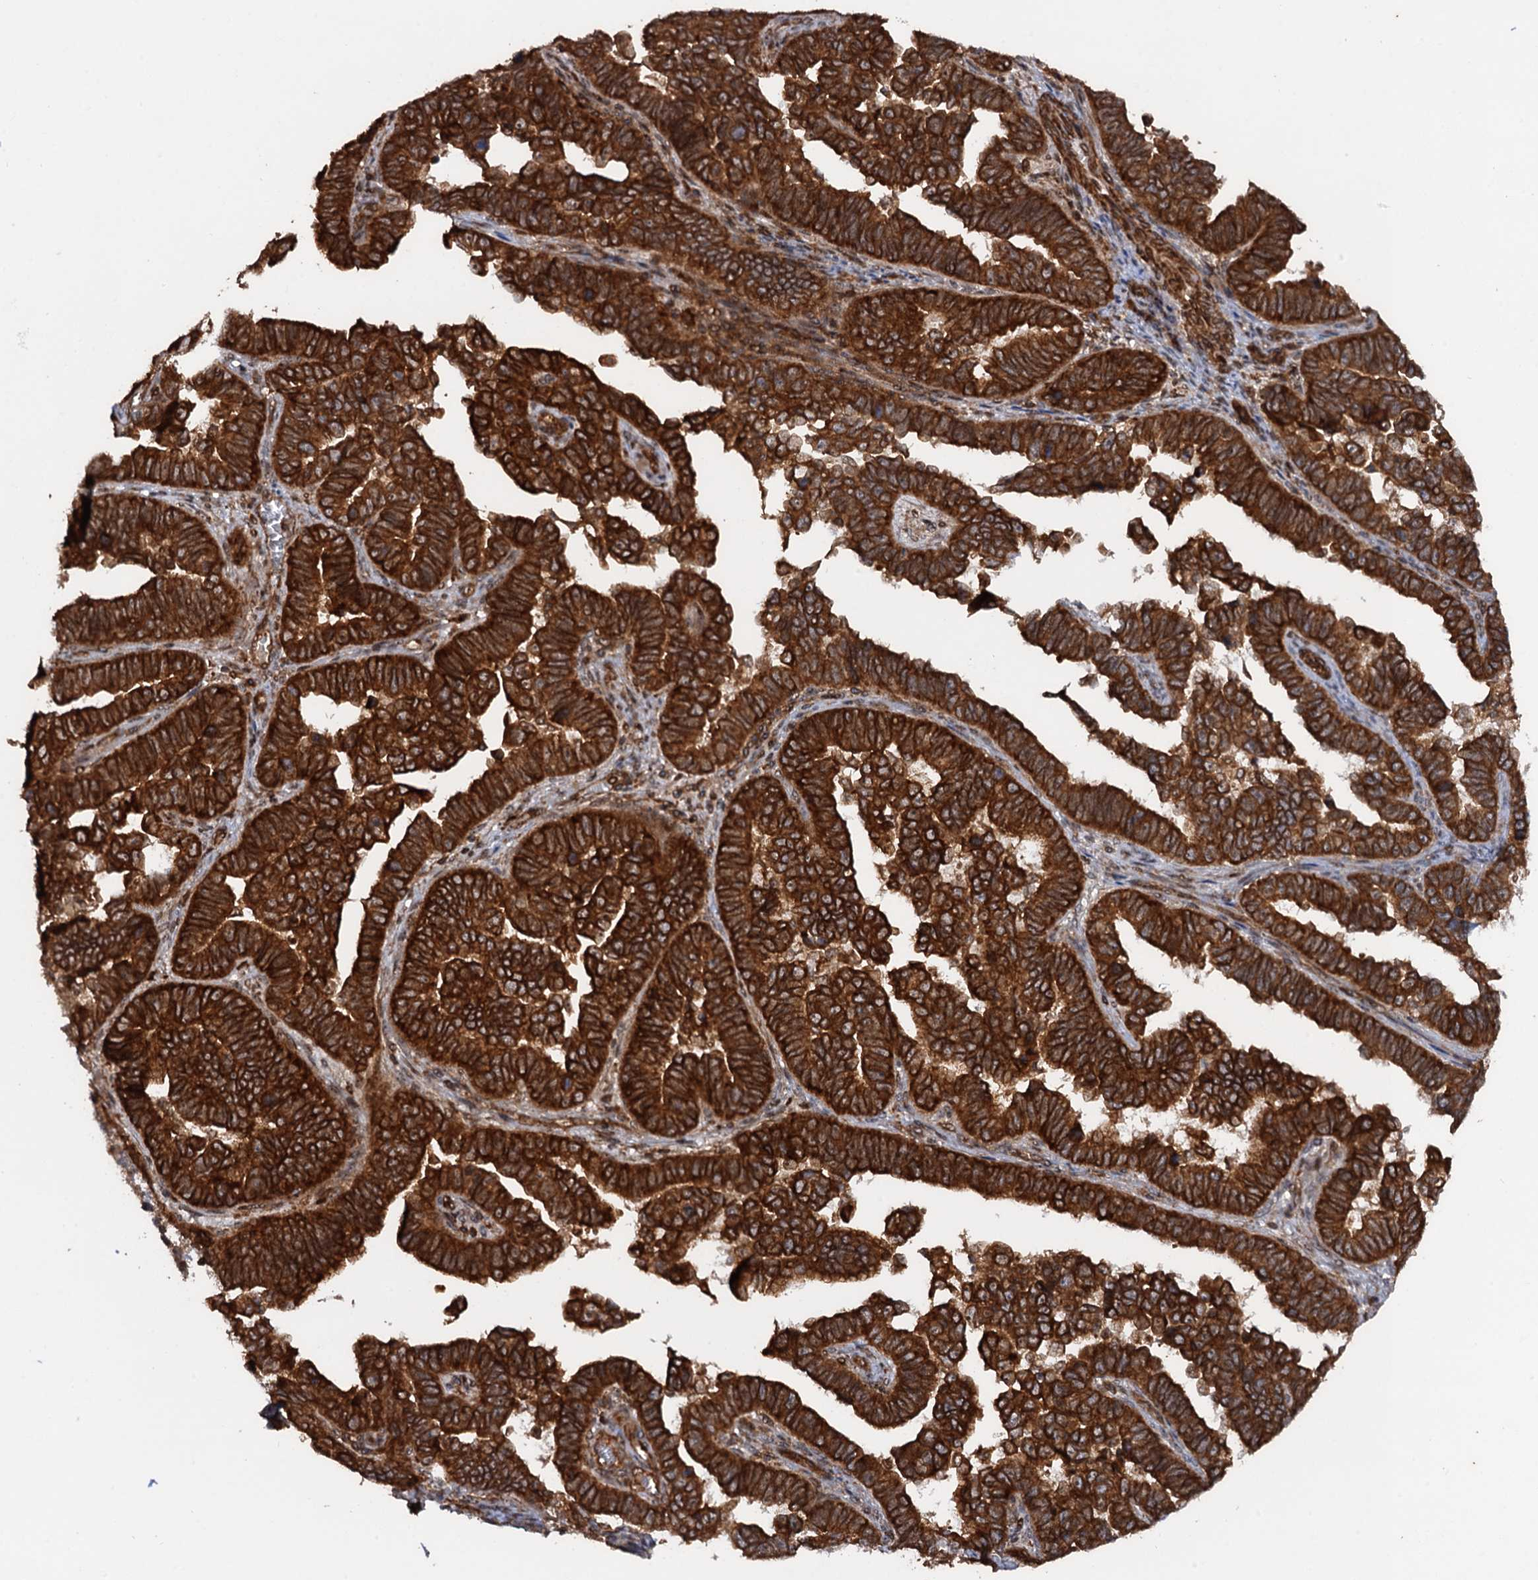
{"staining": {"intensity": "strong", "quantity": ">75%", "location": "cytoplasmic/membranous"}, "tissue": "endometrial cancer", "cell_type": "Tumor cells", "image_type": "cancer", "snomed": [{"axis": "morphology", "description": "Adenocarcinoma, NOS"}, {"axis": "topography", "description": "Endometrium"}], "caption": "Protein analysis of adenocarcinoma (endometrial) tissue displays strong cytoplasmic/membranous staining in approximately >75% of tumor cells.", "gene": "BORA", "patient": {"sex": "female", "age": 75}}